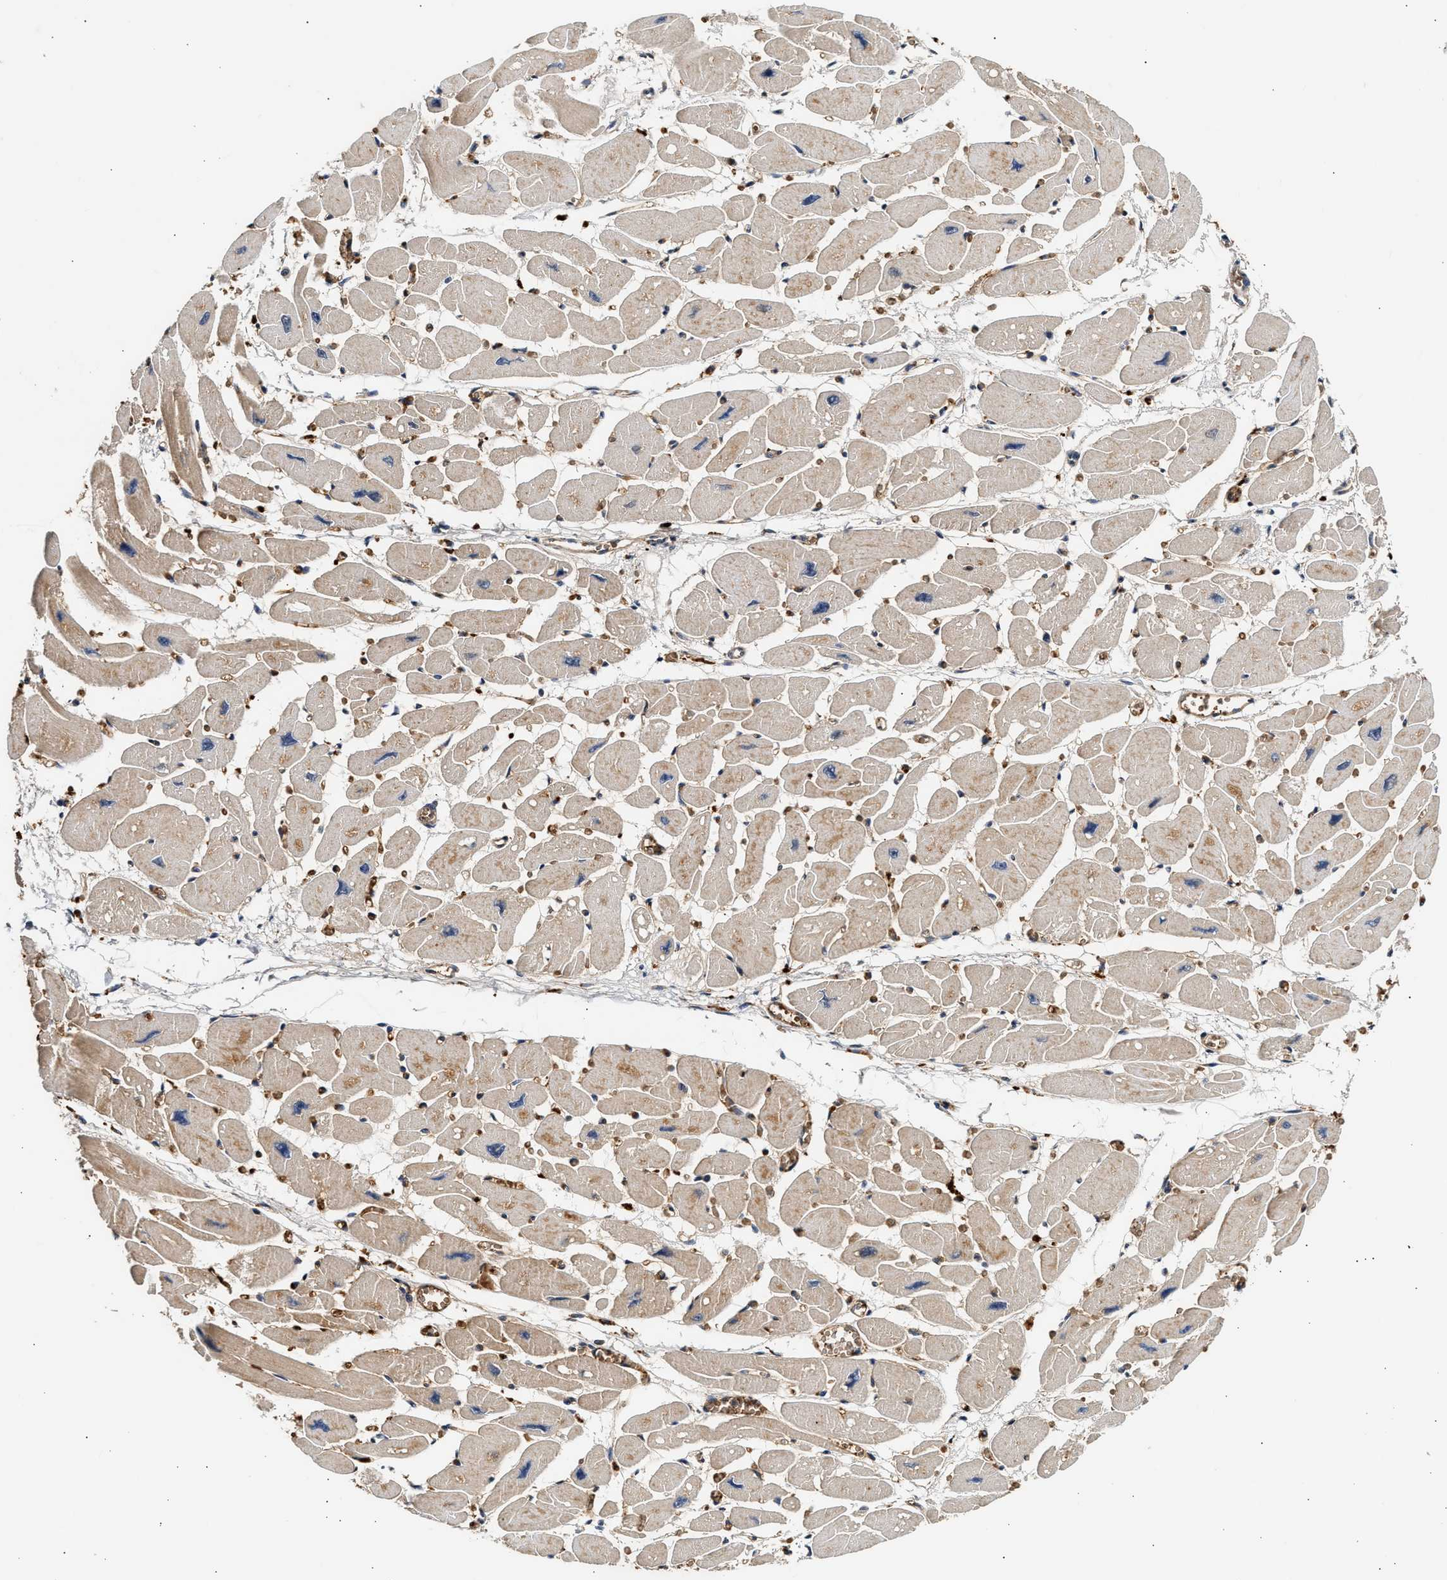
{"staining": {"intensity": "moderate", "quantity": ">75%", "location": "cytoplasmic/membranous"}, "tissue": "heart muscle", "cell_type": "Cardiomyocytes", "image_type": "normal", "snomed": [{"axis": "morphology", "description": "Normal tissue, NOS"}, {"axis": "topography", "description": "Heart"}], "caption": "Cardiomyocytes display medium levels of moderate cytoplasmic/membranous positivity in approximately >75% of cells in benign heart muscle.", "gene": "PLD3", "patient": {"sex": "female", "age": 54}}